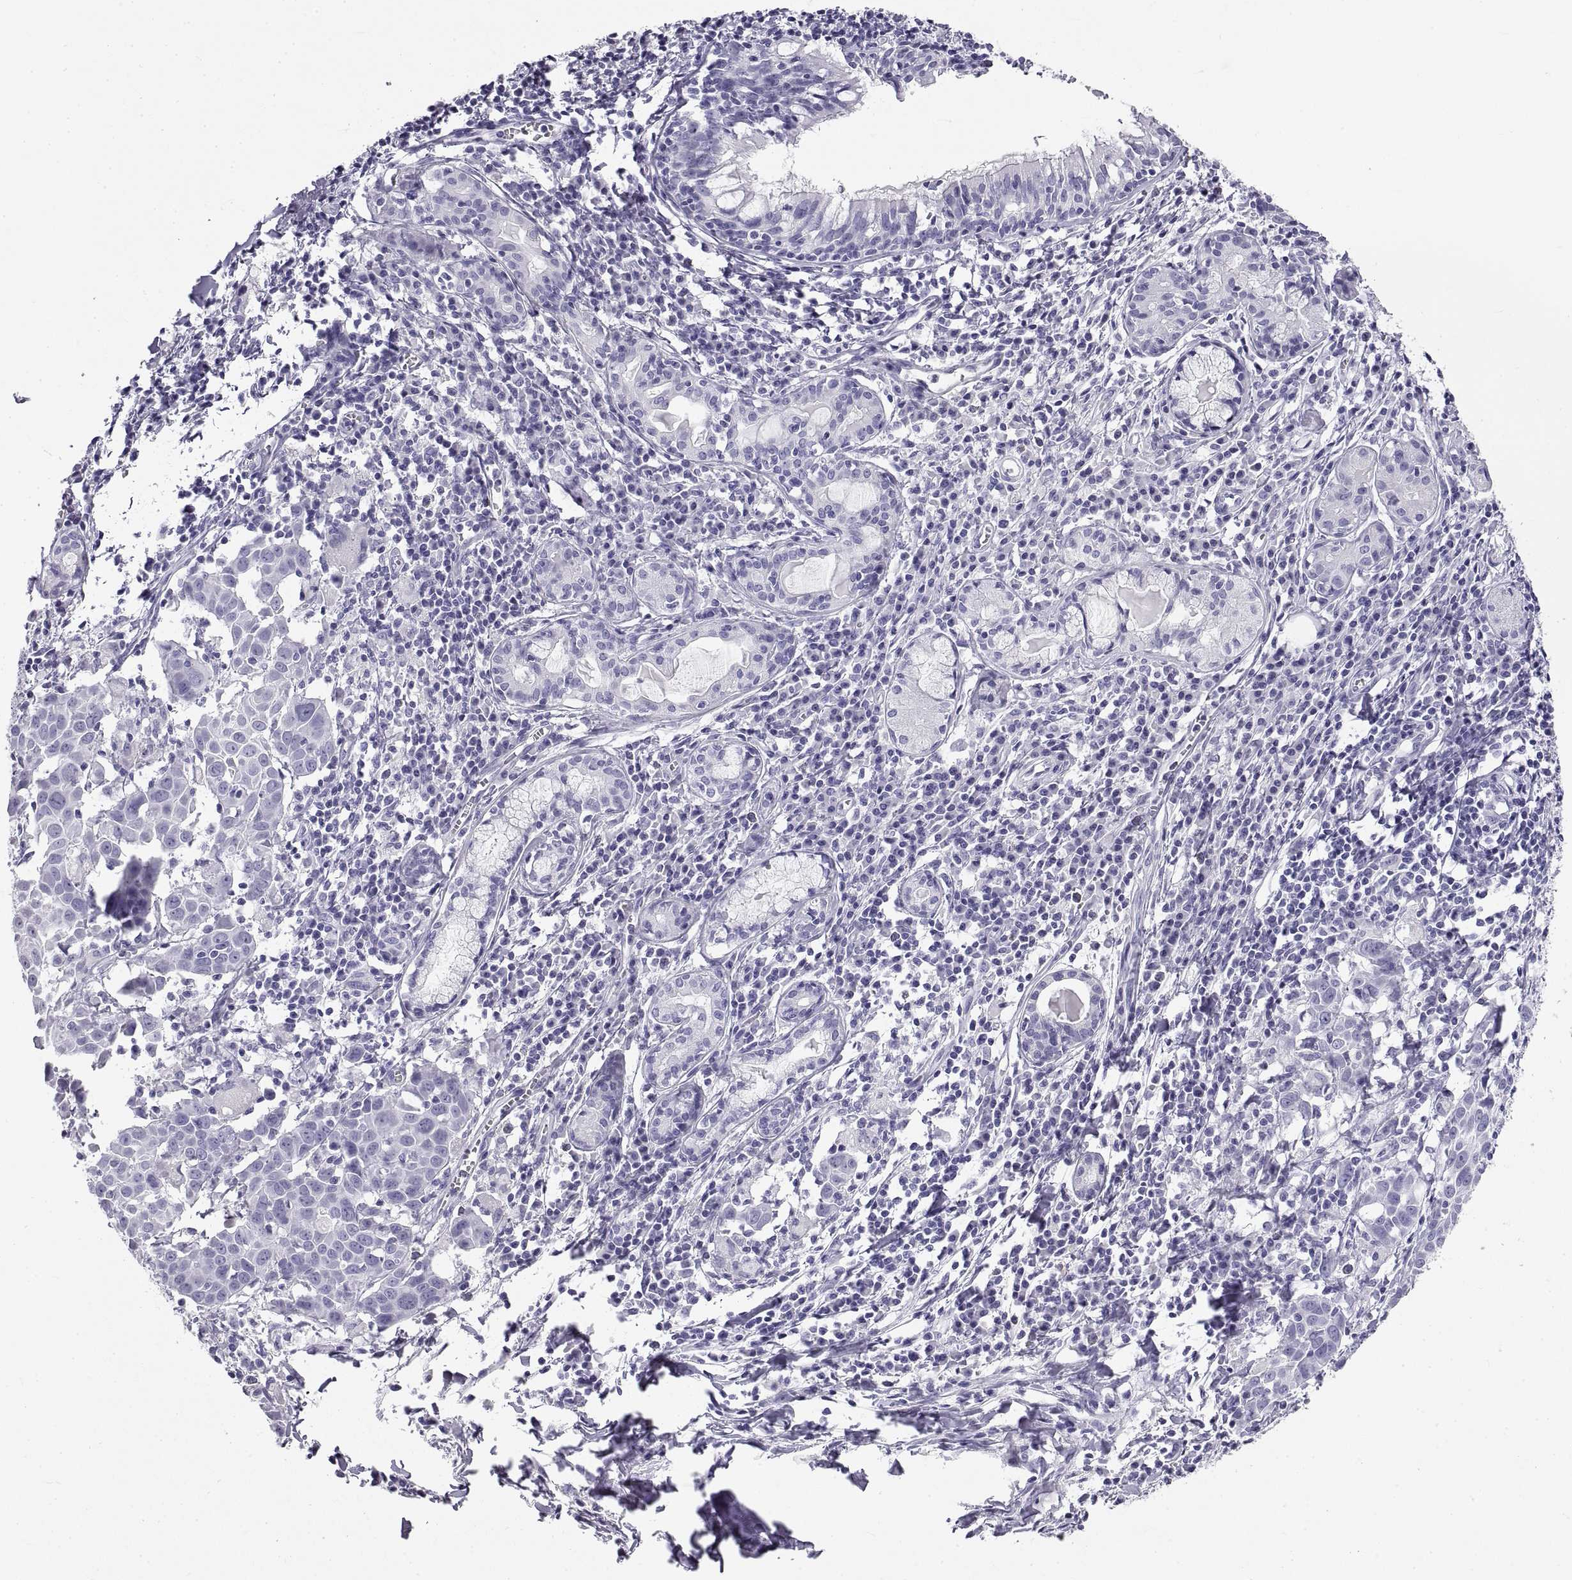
{"staining": {"intensity": "negative", "quantity": "none", "location": "none"}, "tissue": "lung cancer", "cell_type": "Tumor cells", "image_type": "cancer", "snomed": [{"axis": "morphology", "description": "Squamous cell carcinoma, NOS"}, {"axis": "topography", "description": "Lung"}], "caption": "High power microscopy histopathology image of an immunohistochemistry (IHC) image of lung cancer (squamous cell carcinoma), revealing no significant staining in tumor cells.", "gene": "RLBP1", "patient": {"sex": "male", "age": 57}}